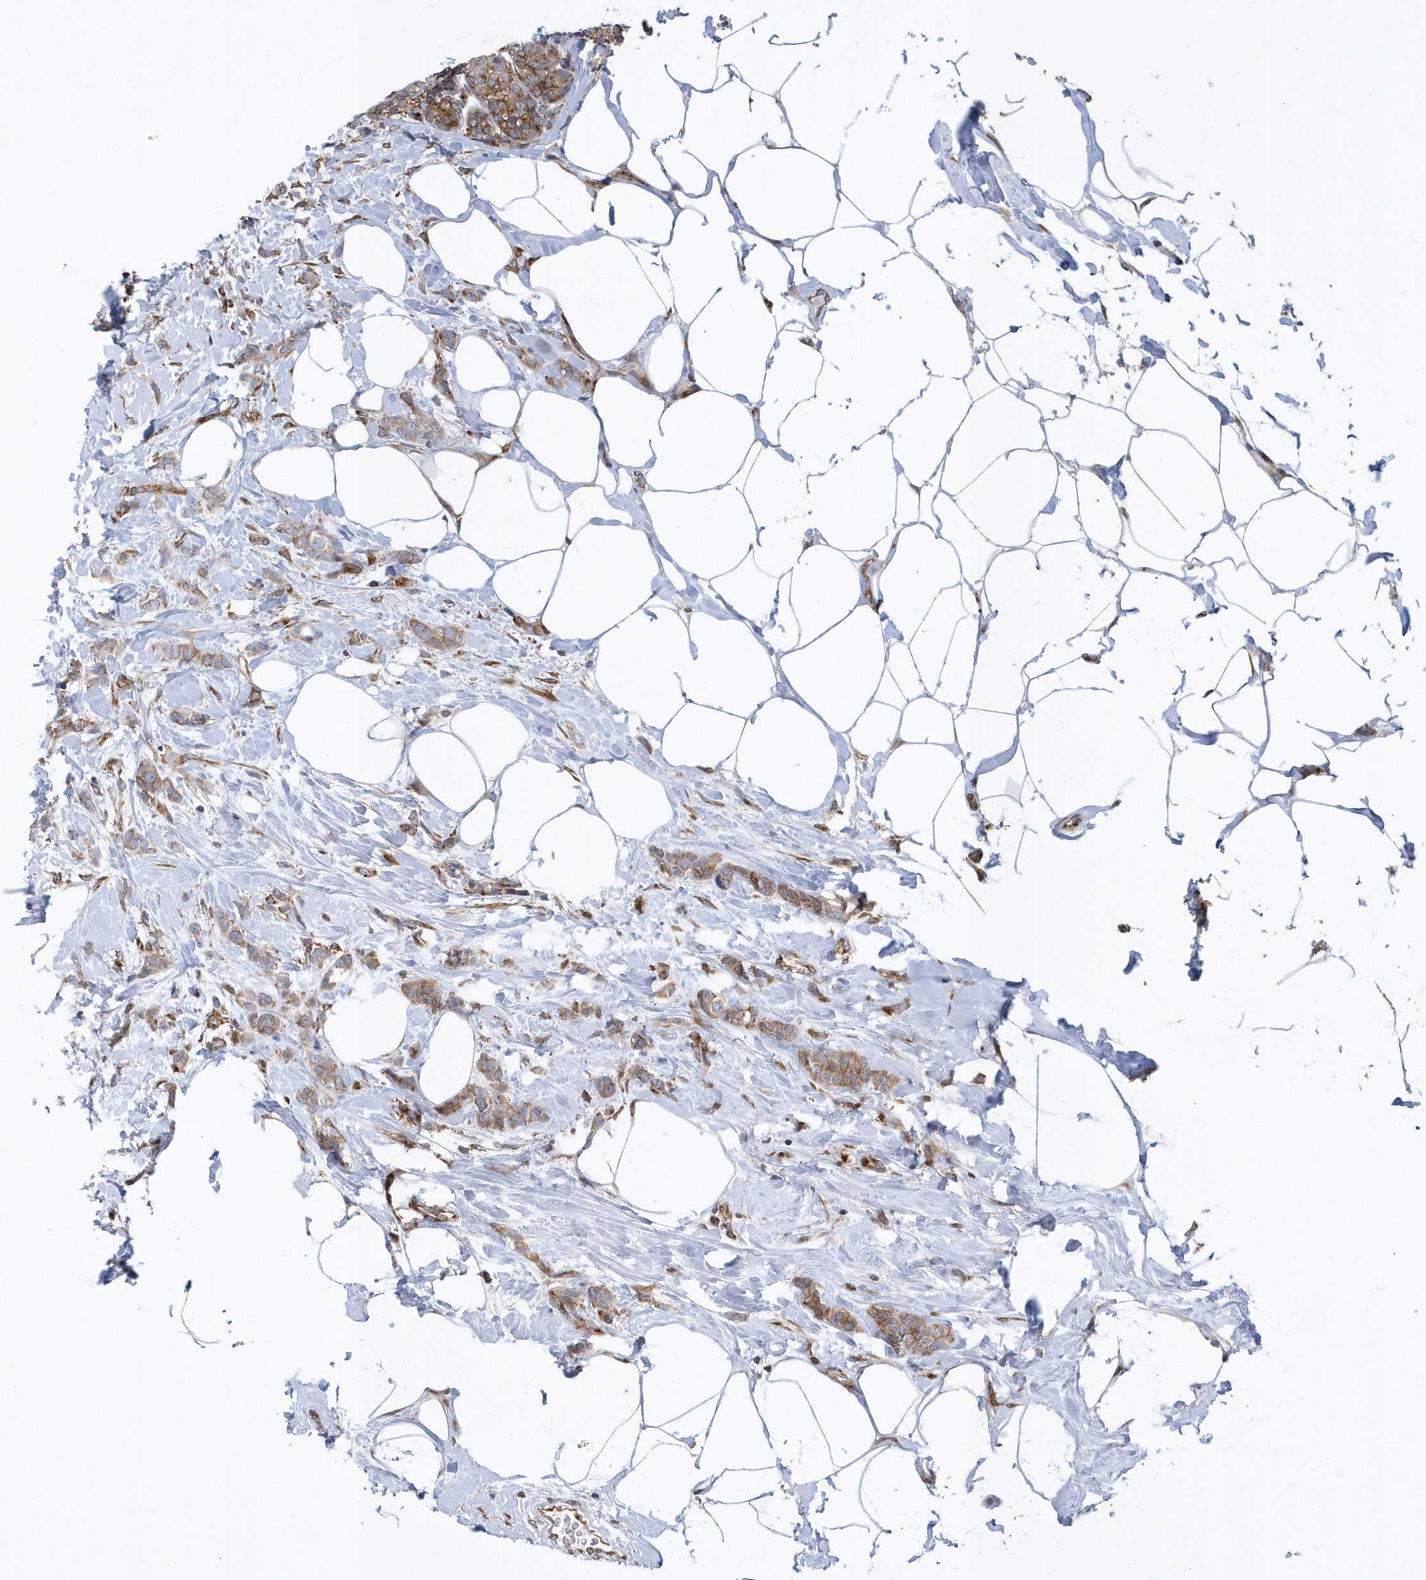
{"staining": {"intensity": "moderate", "quantity": ">75%", "location": "cytoplasmic/membranous"}, "tissue": "breast cancer", "cell_type": "Tumor cells", "image_type": "cancer", "snomed": [{"axis": "morphology", "description": "Lobular carcinoma, in situ"}, {"axis": "morphology", "description": "Lobular carcinoma"}, {"axis": "topography", "description": "Breast"}], "caption": "Lobular carcinoma in situ (breast) stained with DAB (3,3'-diaminobenzidine) immunohistochemistry (IHC) displays medium levels of moderate cytoplasmic/membranous expression in approximately >75% of tumor cells.", "gene": "PHF1", "patient": {"sex": "female", "age": 41}}